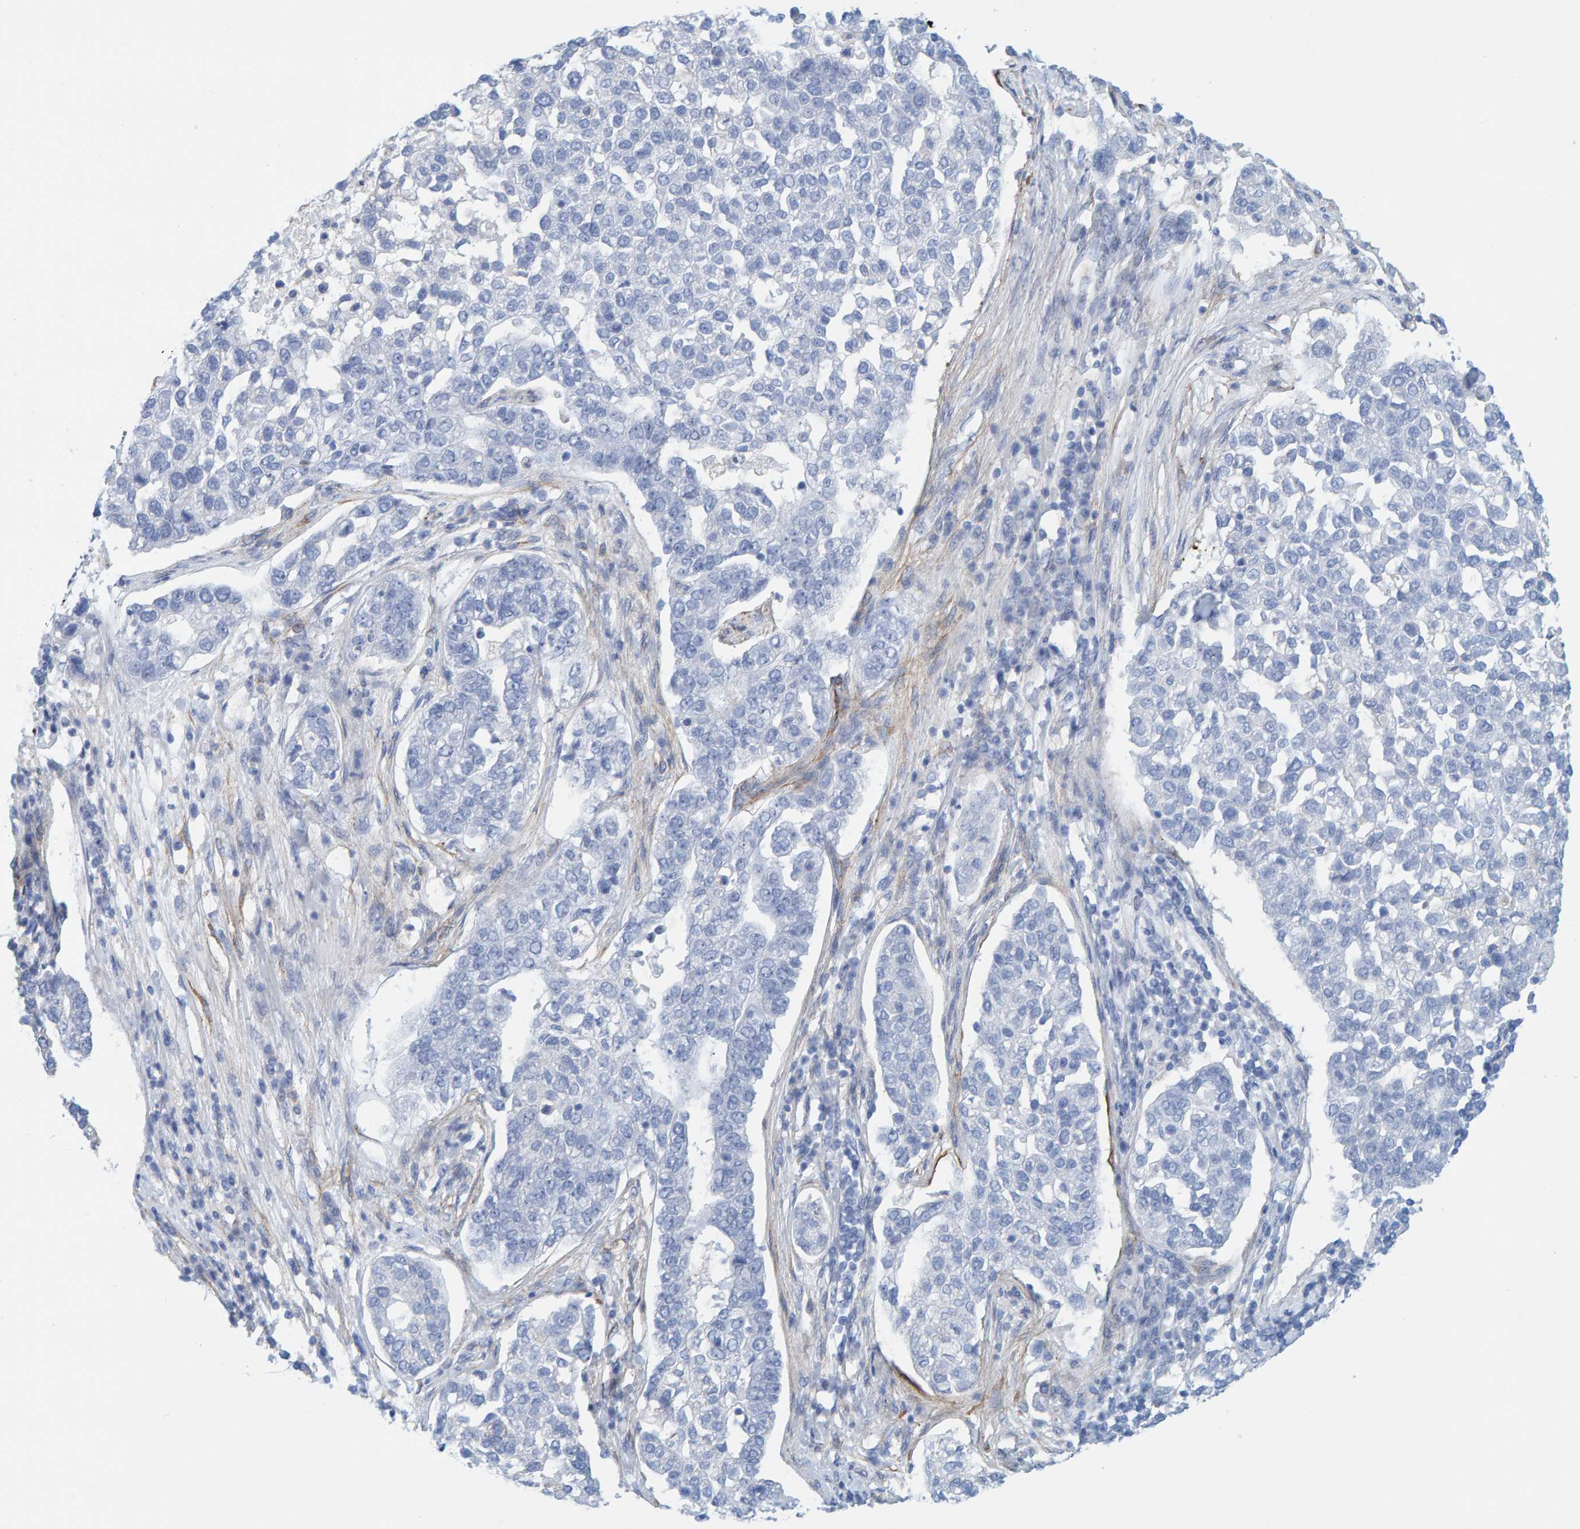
{"staining": {"intensity": "negative", "quantity": "none", "location": "none"}, "tissue": "pancreatic cancer", "cell_type": "Tumor cells", "image_type": "cancer", "snomed": [{"axis": "morphology", "description": "Adenocarcinoma, NOS"}, {"axis": "topography", "description": "Pancreas"}], "caption": "Tumor cells show no significant protein staining in pancreatic cancer.", "gene": "MAP1B", "patient": {"sex": "female", "age": 61}}